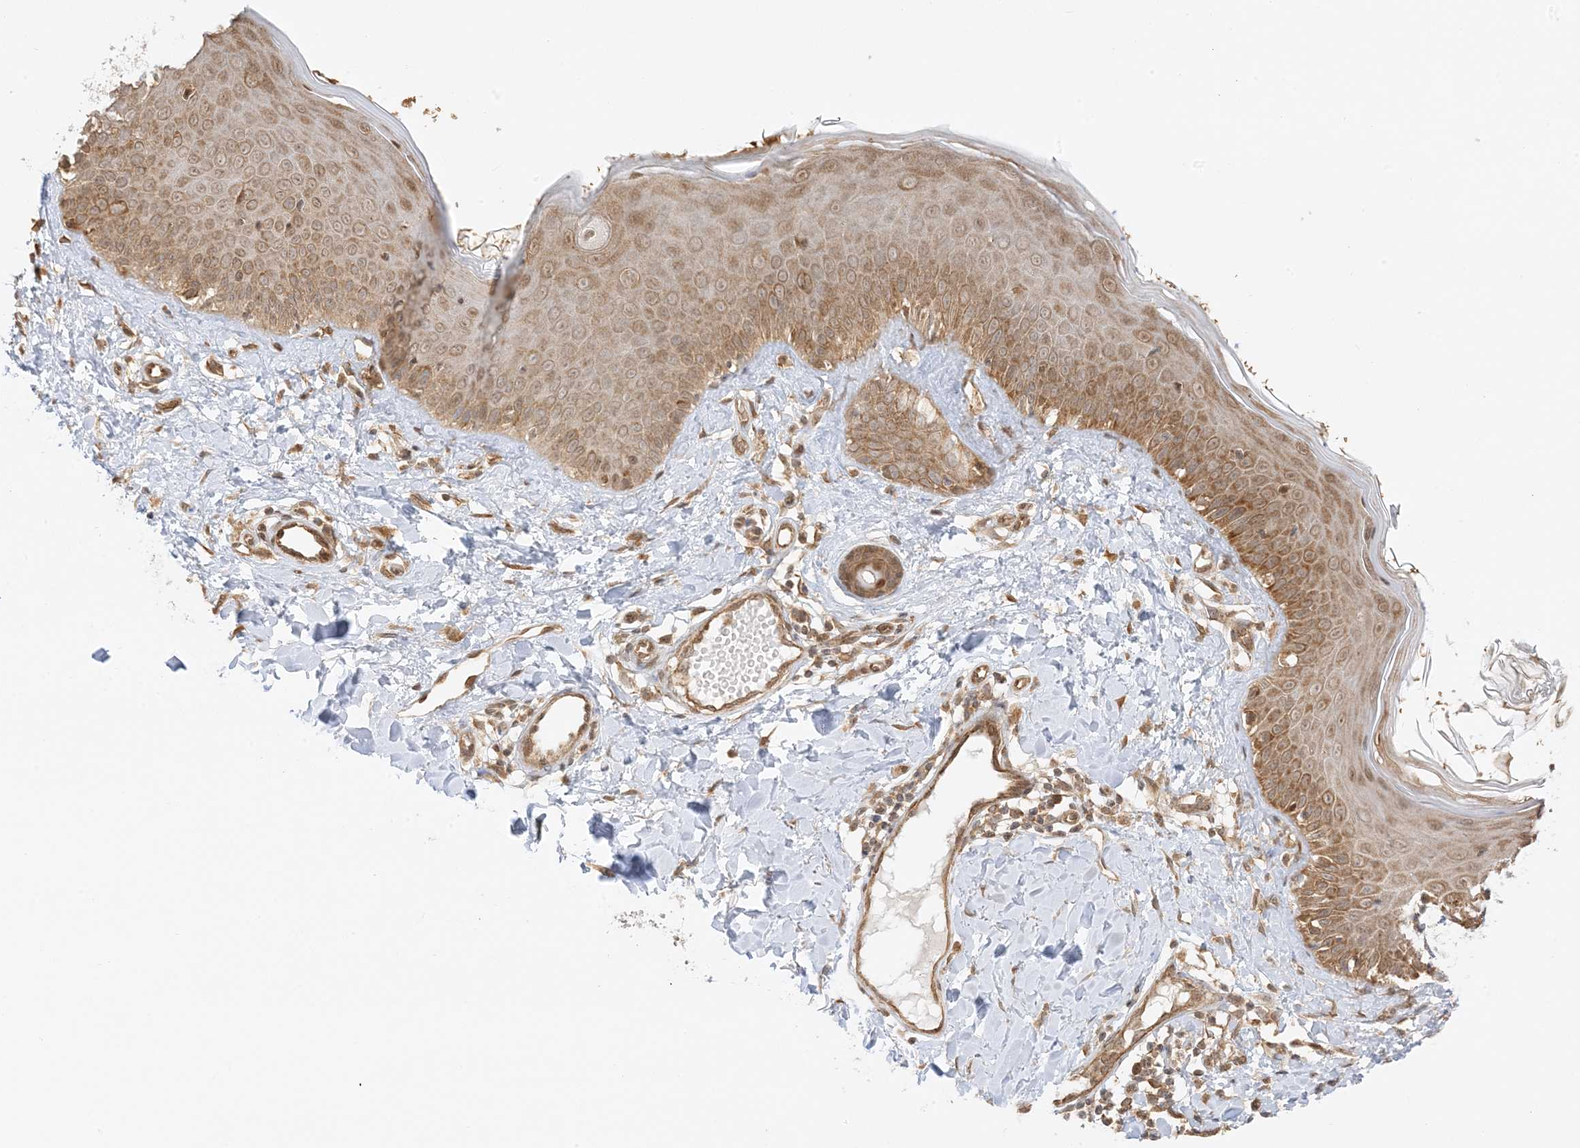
{"staining": {"intensity": "moderate", "quantity": ">75%", "location": "cytoplasmic/membranous"}, "tissue": "skin", "cell_type": "Fibroblasts", "image_type": "normal", "snomed": [{"axis": "morphology", "description": "Normal tissue, NOS"}, {"axis": "topography", "description": "Skin"}], "caption": "Protein analysis of benign skin shows moderate cytoplasmic/membranous staining in about >75% of fibroblasts.", "gene": "UBAP2L", "patient": {"sex": "male", "age": 52}}